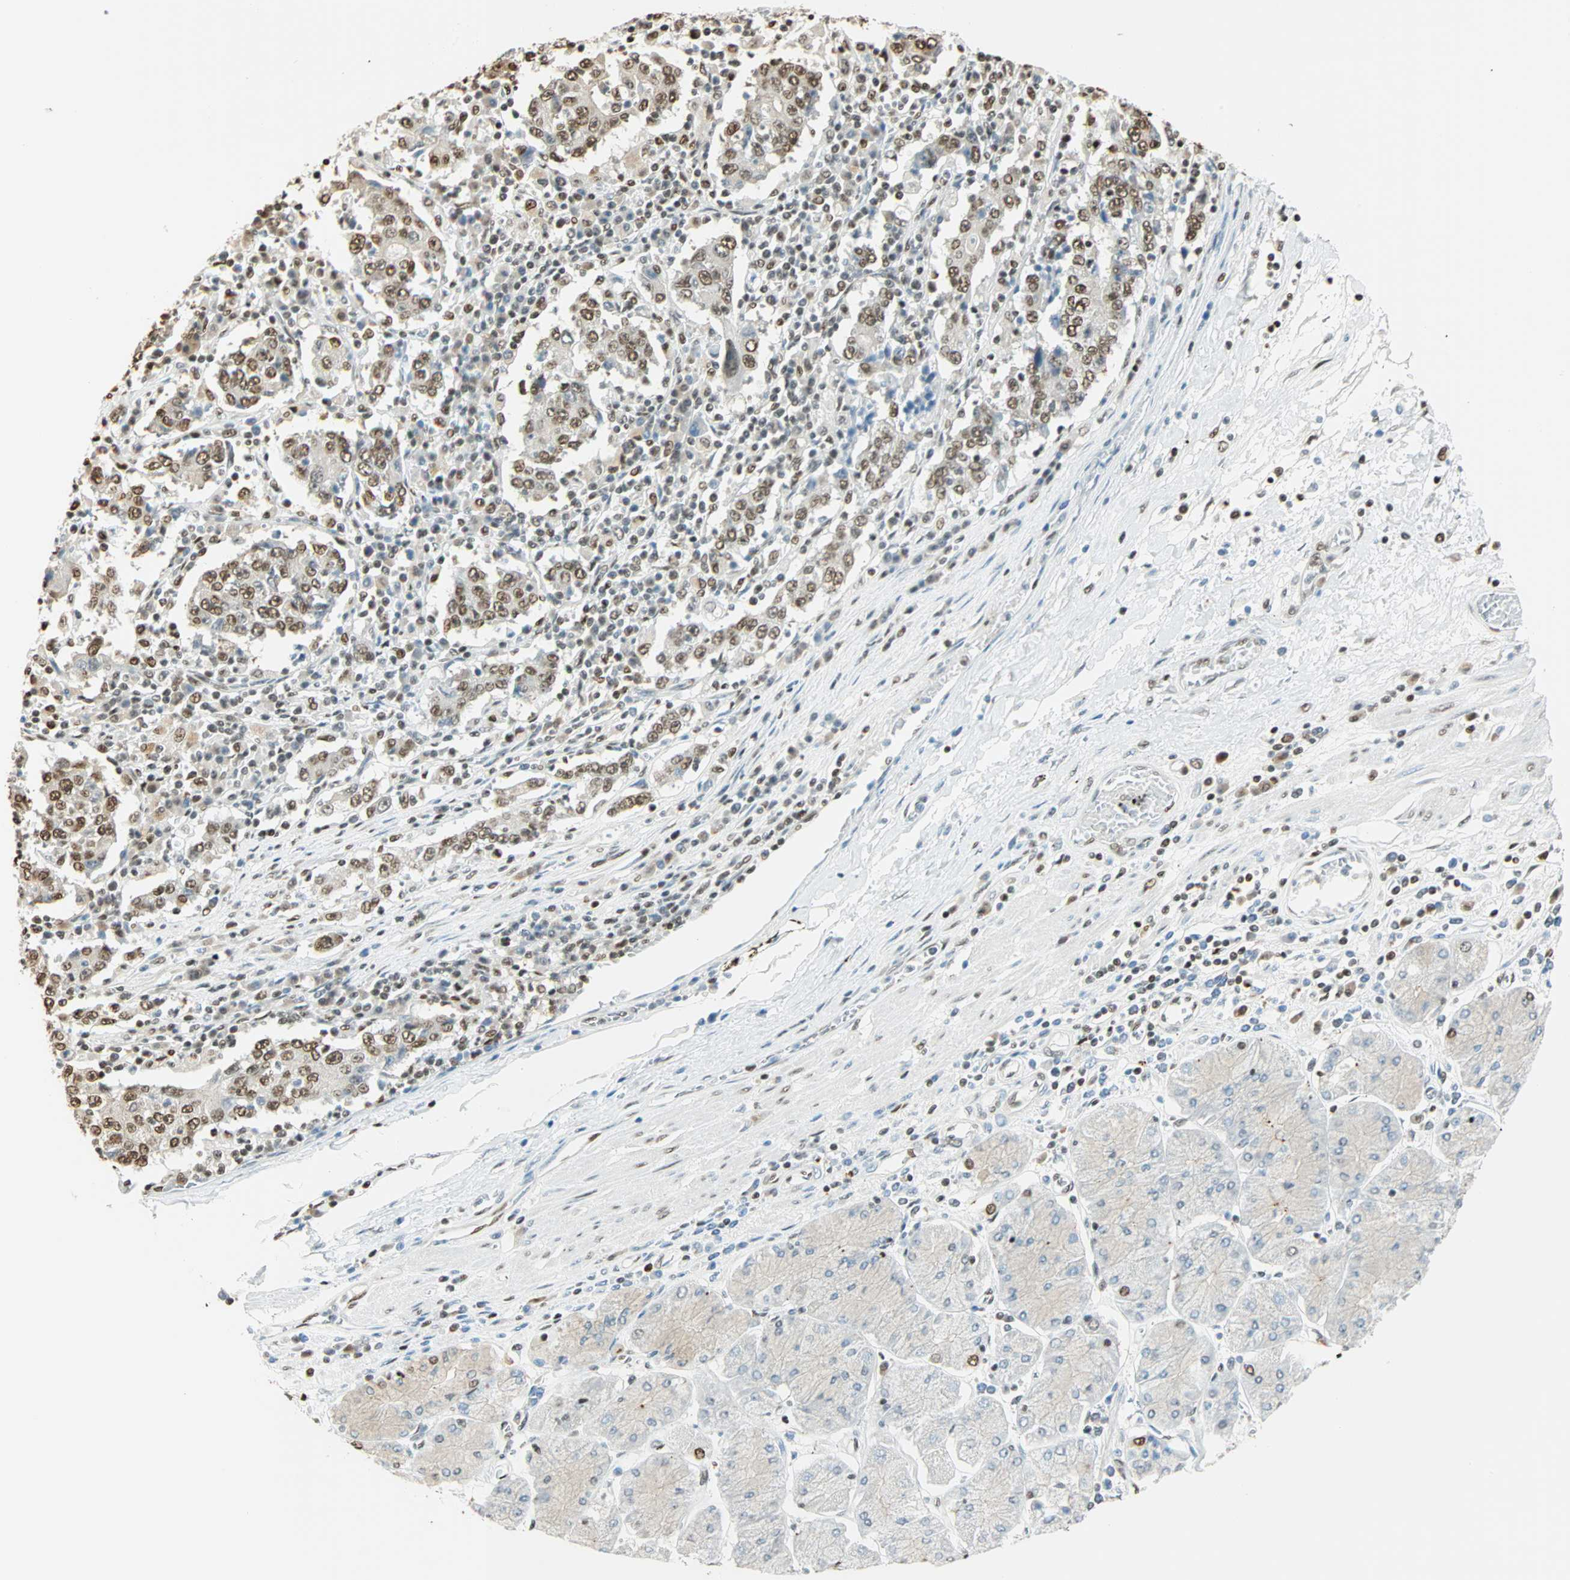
{"staining": {"intensity": "moderate", "quantity": ">75%", "location": "nuclear"}, "tissue": "stomach cancer", "cell_type": "Tumor cells", "image_type": "cancer", "snomed": [{"axis": "morphology", "description": "Normal tissue, NOS"}, {"axis": "morphology", "description": "Adenocarcinoma, NOS"}, {"axis": "topography", "description": "Stomach, upper"}, {"axis": "topography", "description": "Stomach"}], "caption": "Stomach cancer stained with immunohistochemistry reveals moderate nuclear staining in about >75% of tumor cells.", "gene": "FANCG", "patient": {"sex": "male", "age": 59}}